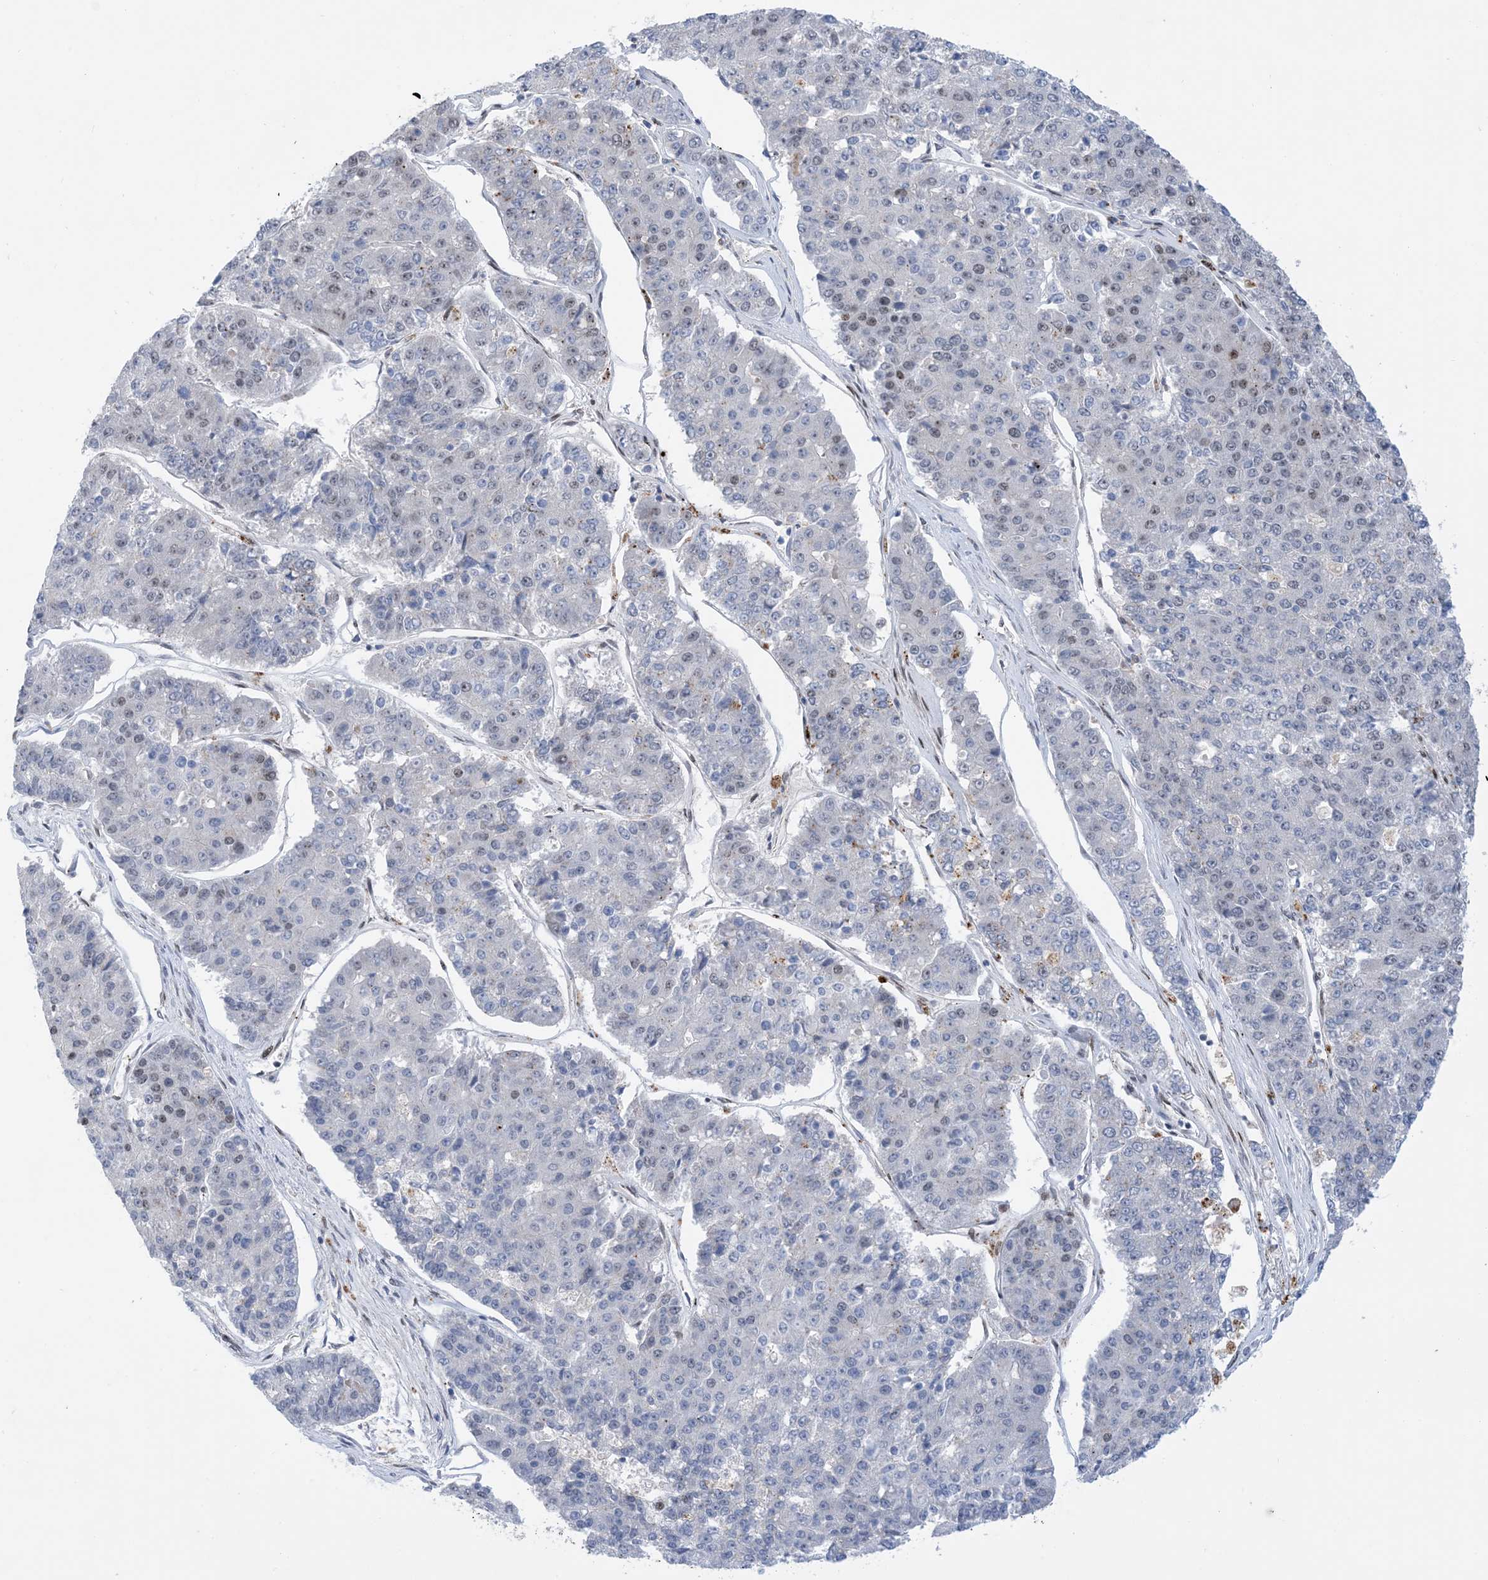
{"staining": {"intensity": "moderate", "quantity": "<25%", "location": "nuclear"}, "tissue": "pancreatic cancer", "cell_type": "Tumor cells", "image_type": "cancer", "snomed": [{"axis": "morphology", "description": "Adenocarcinoma, NOS"}, {"axis": "topography", "description": "Pancreas"}], "caption": "A low amount of moderate nuclear positivity is appreciated in approximately <25% of tumor cells in adenocarcinoma (pancreatic) tissue.", "gene": "TSPYL1", "patient": {"sex": "male", "age": 50}}